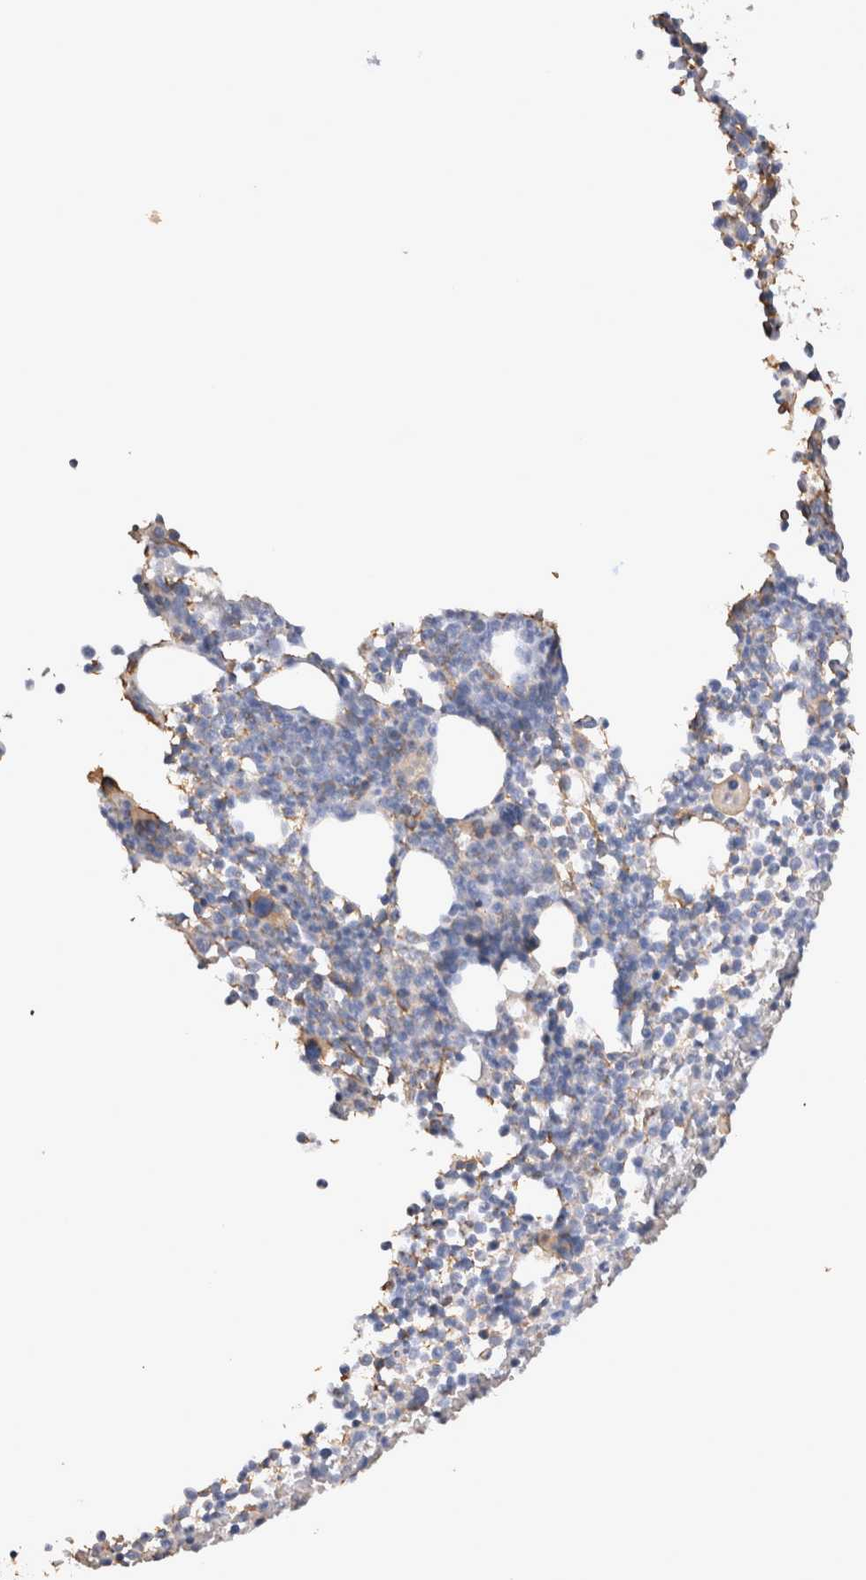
{"staining": {"intensity": "moderate", "quantity": "25%-75%", "location": "cytoplasmic/membranous"}, "tissue": "bone marrow", "cell_type": "Hematopoietic cells", "image_type": "normal", "snomed": [{"axis": "morphology", "description": "Normal tissue, NOS"}, {"axis": "morphology", "description": "Inflammation, NOS"}, {"axis": "topography", "description": "Bone marrow"}], "caption": "Immunohistochemistry (IHC) of unremarkable bone marrow reveals medium levels of moderate cytoplasmic/membranous staining in approximately 25%-75% of hematopoietic cells.", "gene": "IL17RC", "patient": {"sex": "male", "age": 34}}